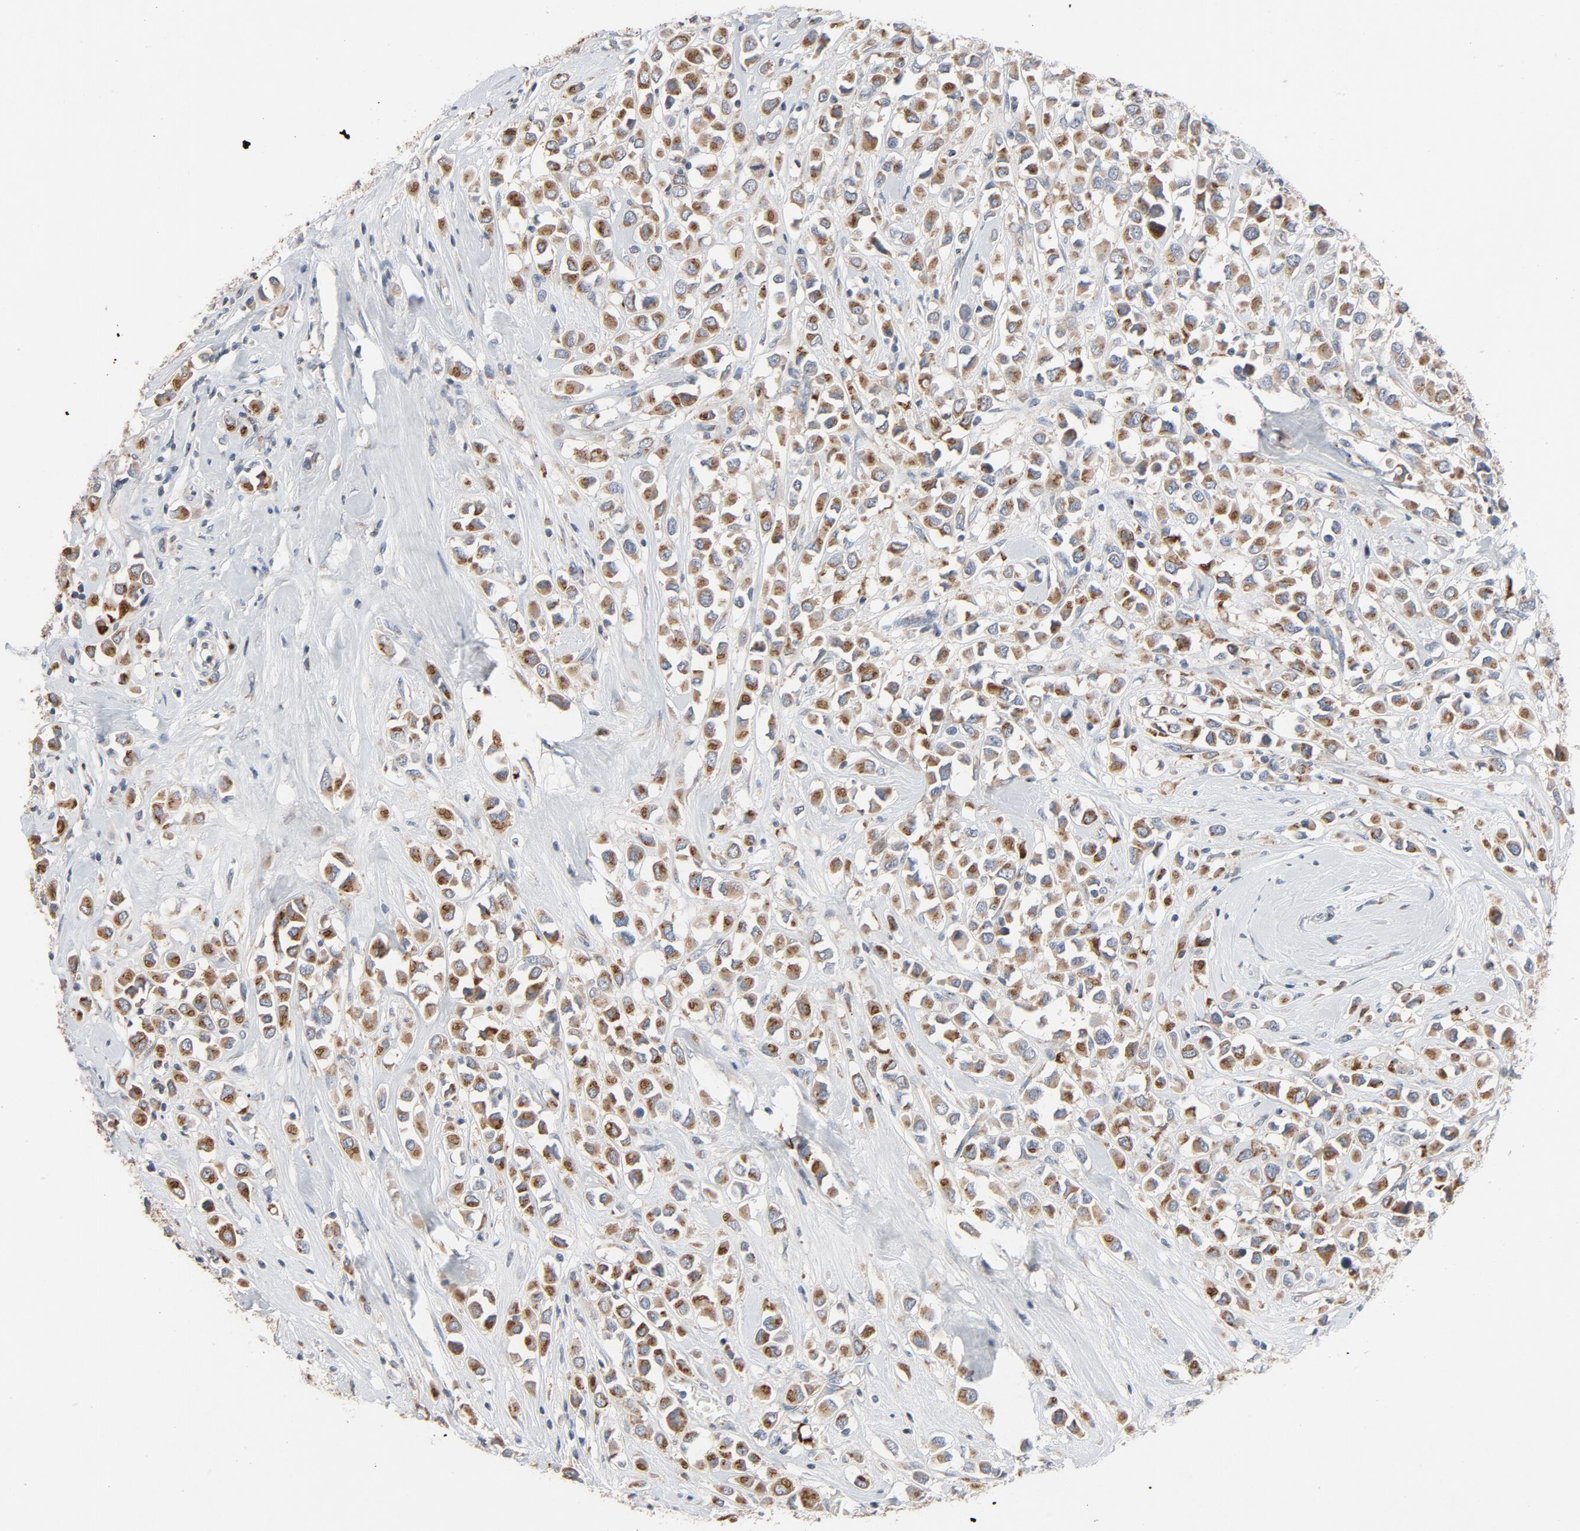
{"staining": {"intensity": "moderate", "quantity": ">75%", "location": "cytoplasmic/membranous"}, "tissue": "breast cancer", "cell_type": "Tumor cells", "image_type": "cancer", "snomed": [{"axis": "morphology", "description": "Duct carcinoma"}, {"axis": "topography", "description": "Breast"}], "caption": "High-magnification brightfield microscopy of breast cancer (invasive ductal carcinoma) stained with DAB (3,3'-diaminobenzidine) (brown) and counterstained with hematoxylin (blue). tumor cells exhibit moderate cytoplasmic/membranous staining is seen in approximately>75% of cells.", "gene": "LMAN2", "patient": {"sex": "female", "age": 61}}